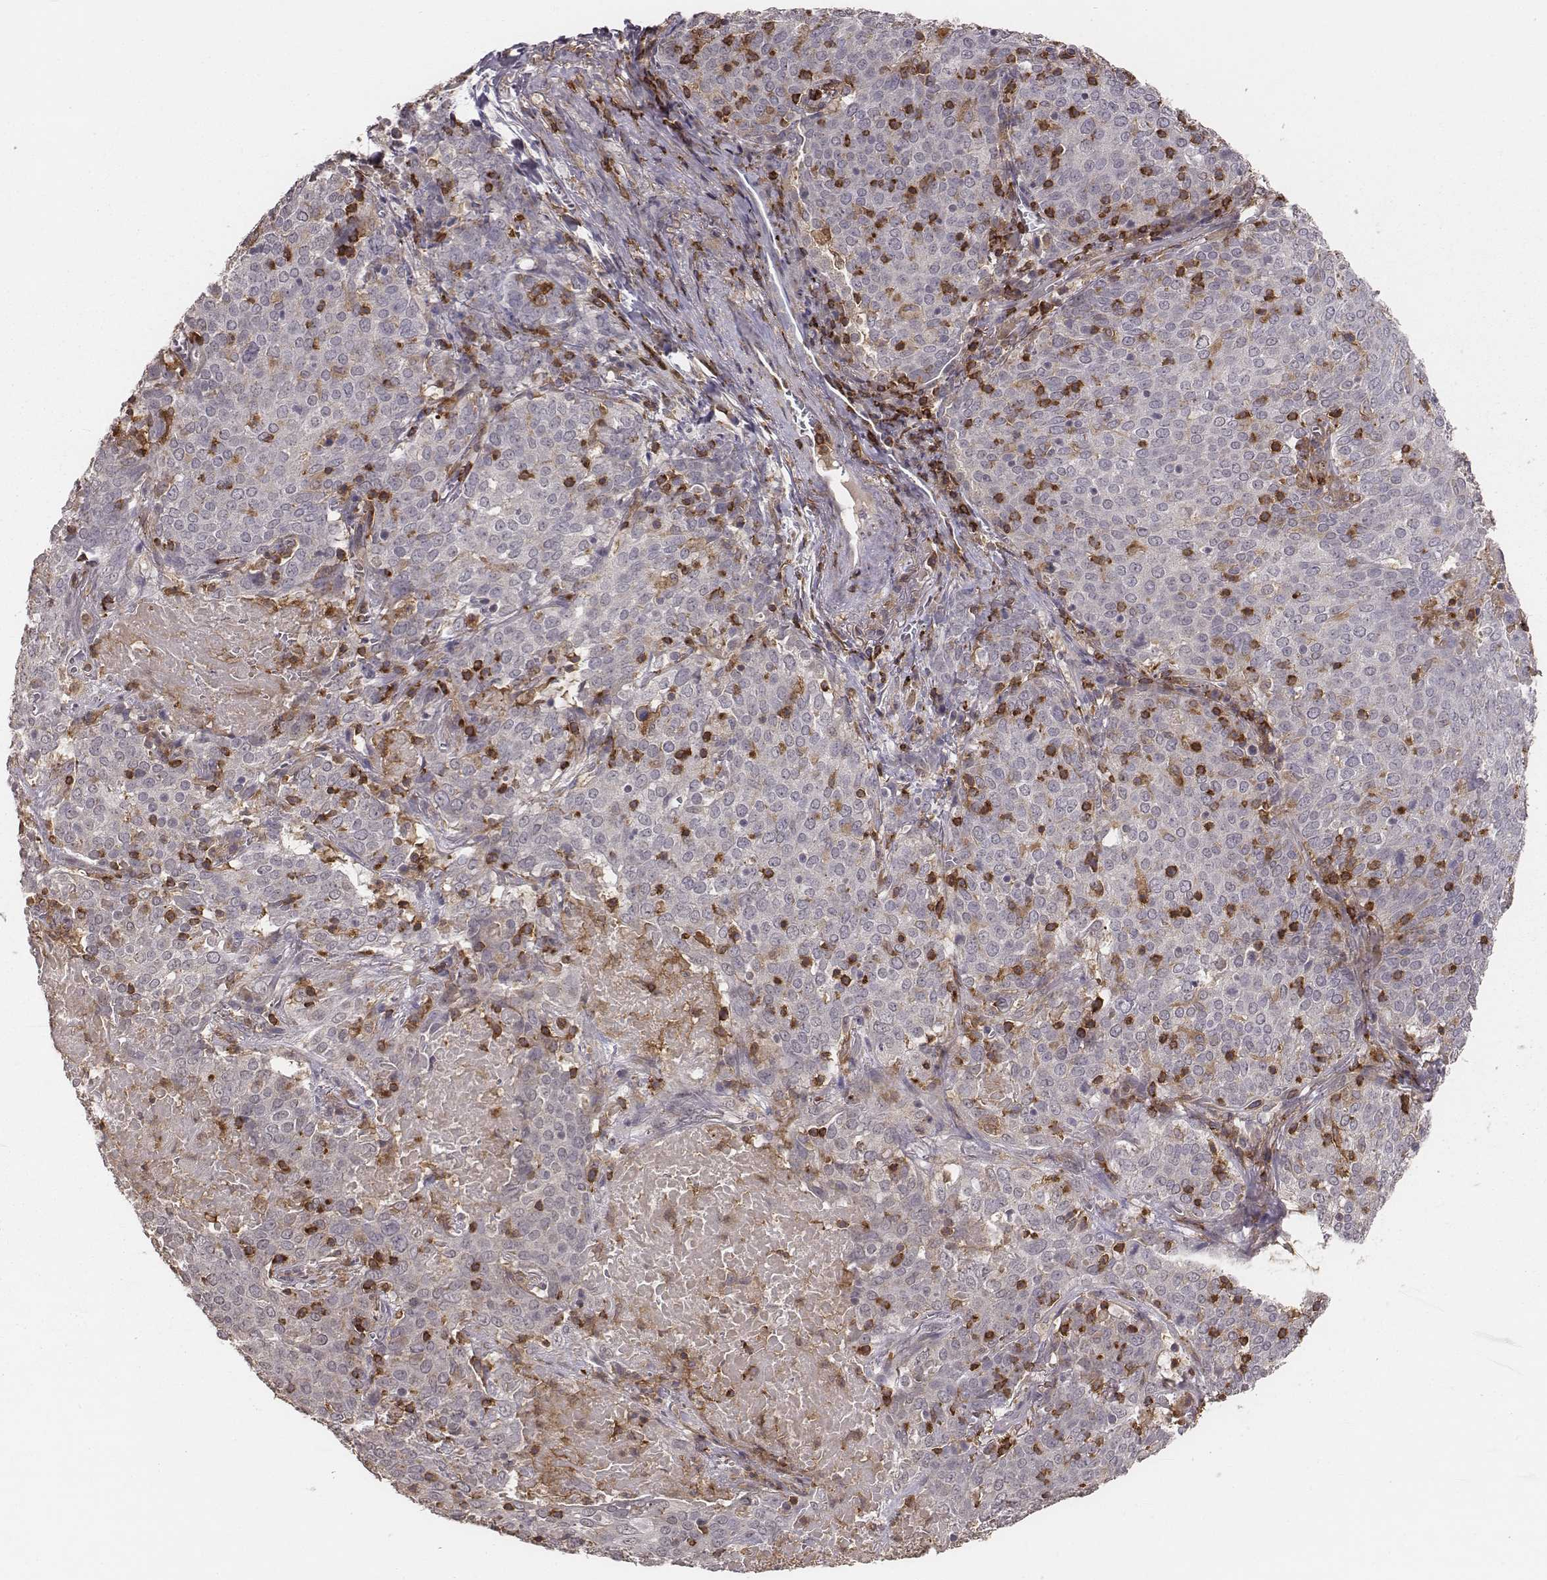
{"staining": {"intensity": "negative", "quantity": "none", "location": "none"}, "tissue": "lung cancer", "cell_type": "Tumor cells", "image_type": "cancer", "snomed": [{"axis": "morphology", "description": "Squamous cell carcinoma, NOS"}, {"axis": "topography", "description": "Lung"}], "caption": "Tumor cells are negative for brown protein staining in squamous cell carcinoma (lung).", "gene": "PILRA", "patient": {"sex": "male", "age": 82}}